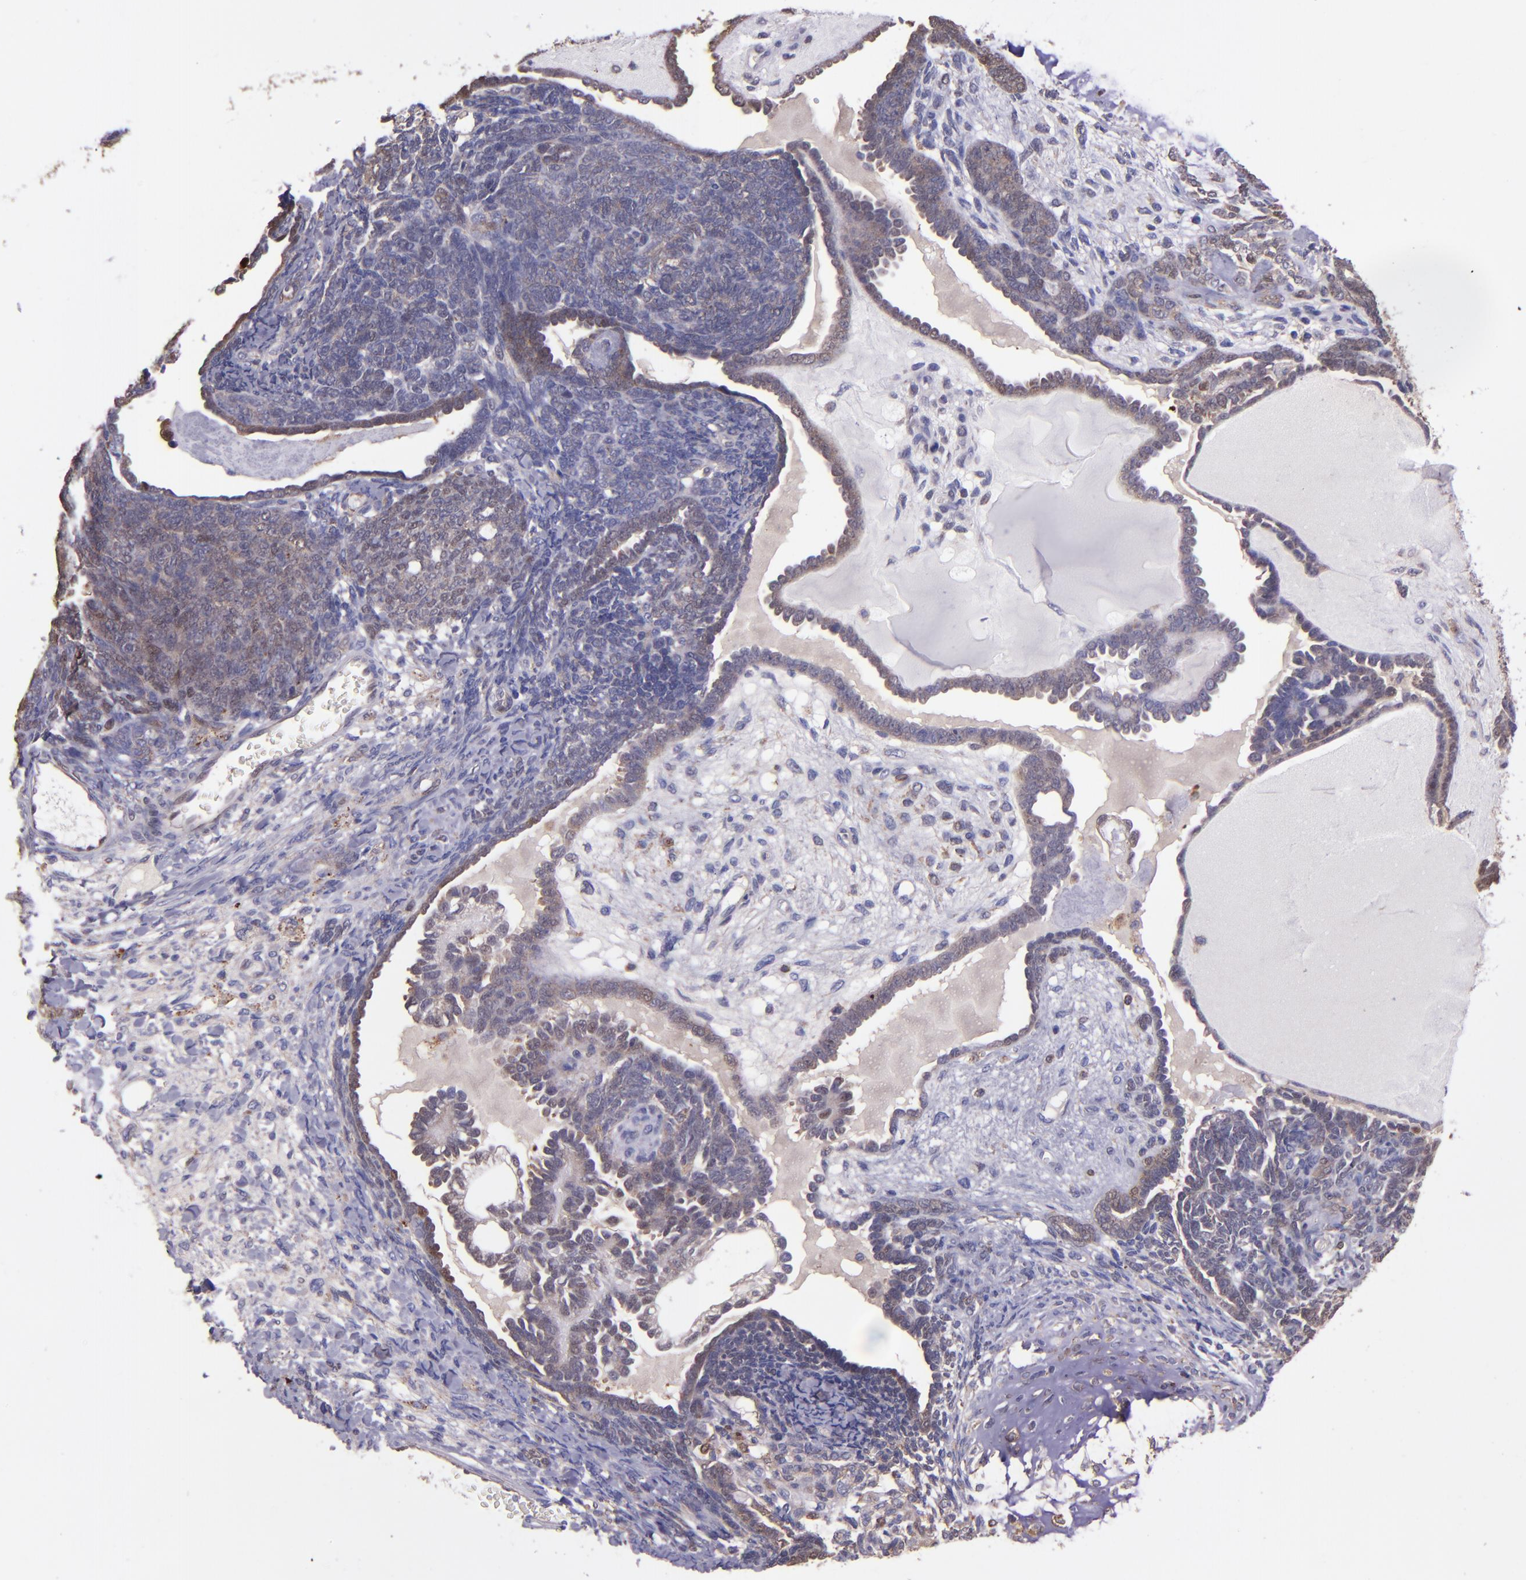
{"staining": {"intensity": "weak", "quantity": ">75%", "location": "cytoplasmic/membranous"}, "tissue": "endometrial cancer", "cell_type": "Tumor cells", "image_type": "cancer", "snomed": [{"axis": "morphology", "description": "Neoplasm, malignant, NOS"}, {"axis": "topography", "description": "Endometrium"}], "caption": "This is a photomicrograph of IHC staining of endometrial cancer (neoplasm (malignant)), which shows weak staining in the cytoplasmic/membranous of tumor cells.", "gene": "WASHC1", "patient": {"sex": "female", "age": 74}}